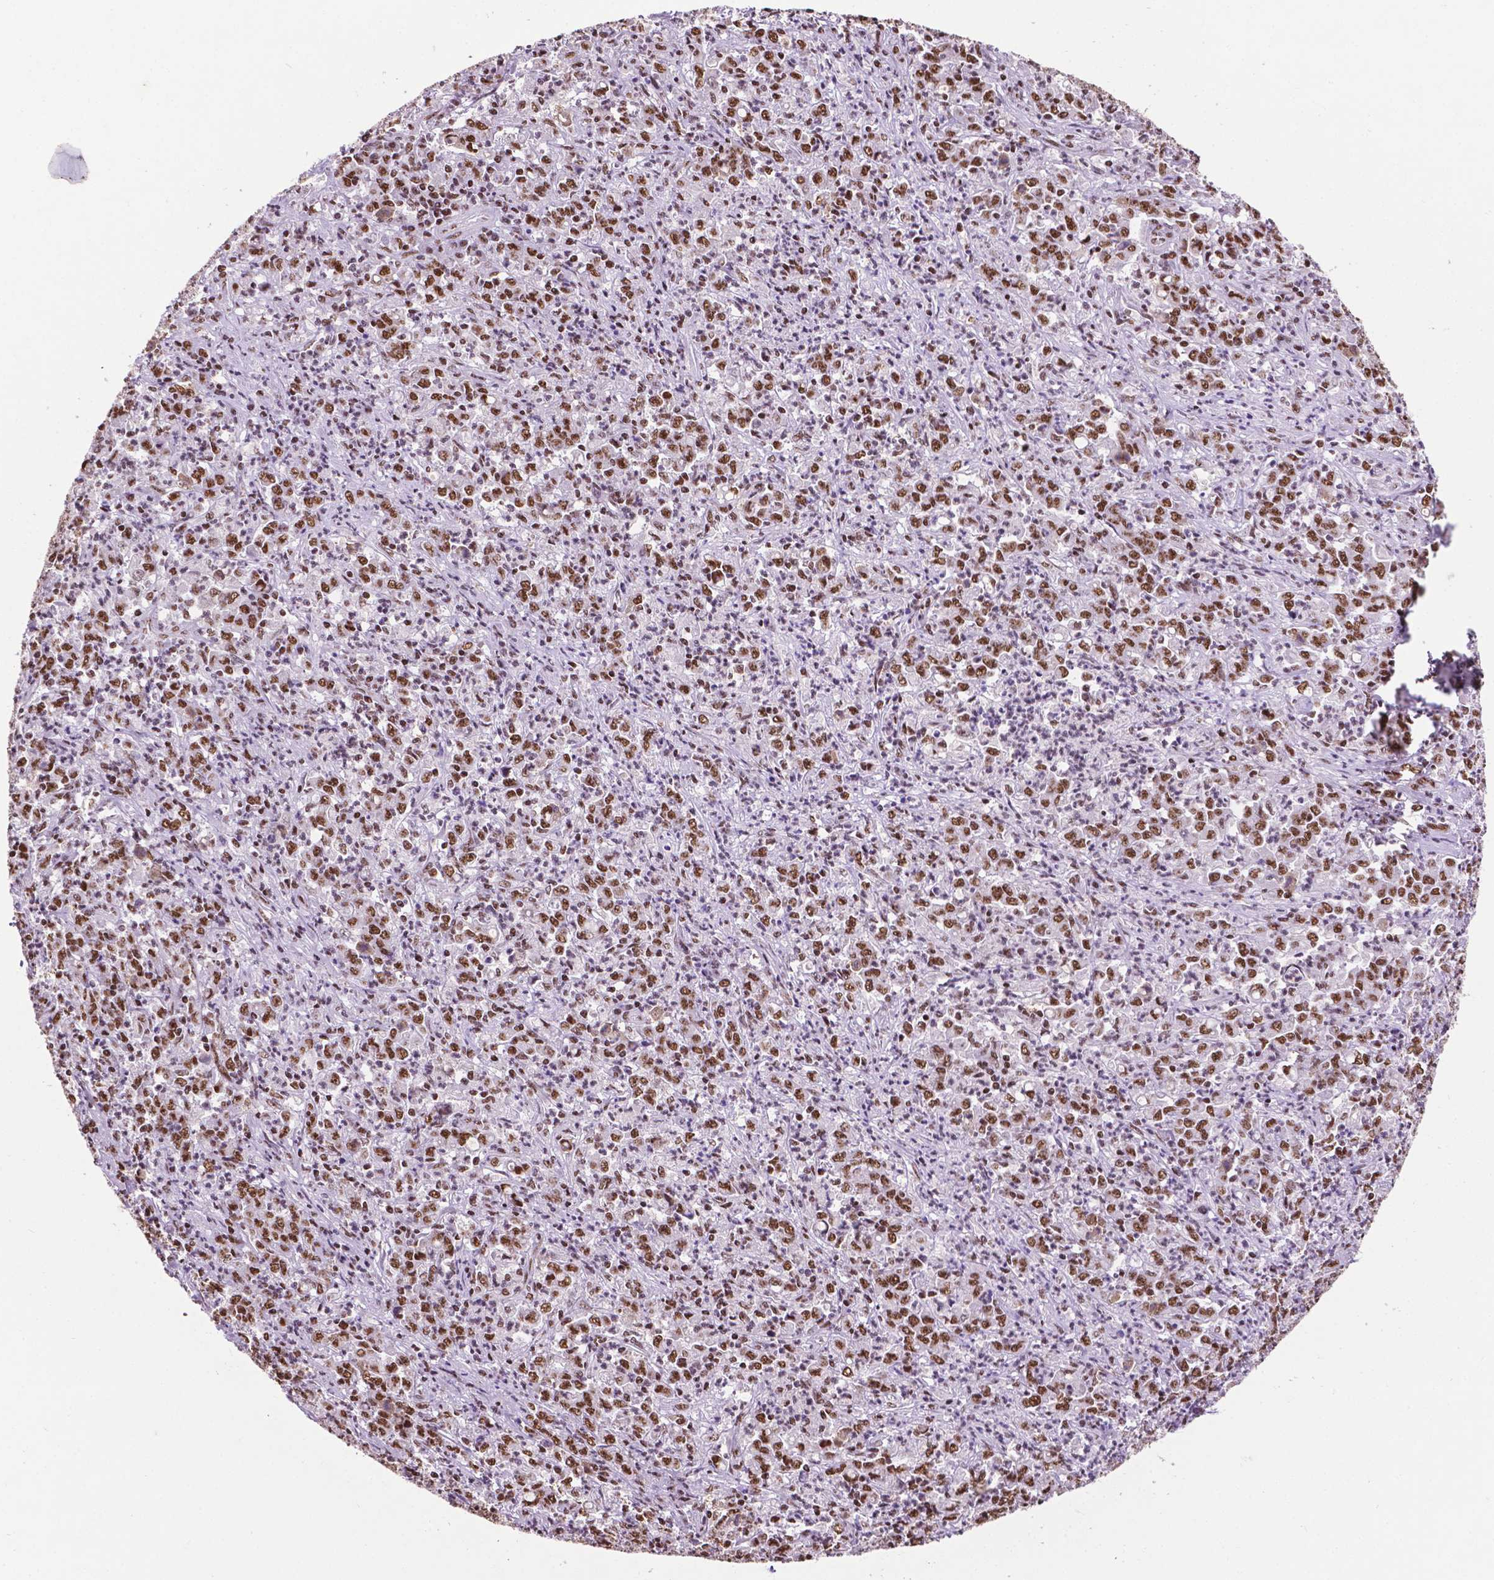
{"staining": {"intensity": "strong", "quantity": ">75%", "location": "nuclear"}, "tissue": "stomach cancer", "cell_type": "Tumor cells", "image_type": "cancer", "snomed": [{"axis": "morphology", "description": "Adenocarcinoma, NOS"}, {"axis": "topography", "description": "Stomach, lower"}], "caption": "Strong nuclear positivity for a protein is present in approximately >75% of tumor cells of stomach adenocarcinoma using immunohistochemistry (IHC).", "gene": "CCAR2", "patient": {"sex": "female", "age": 71}}